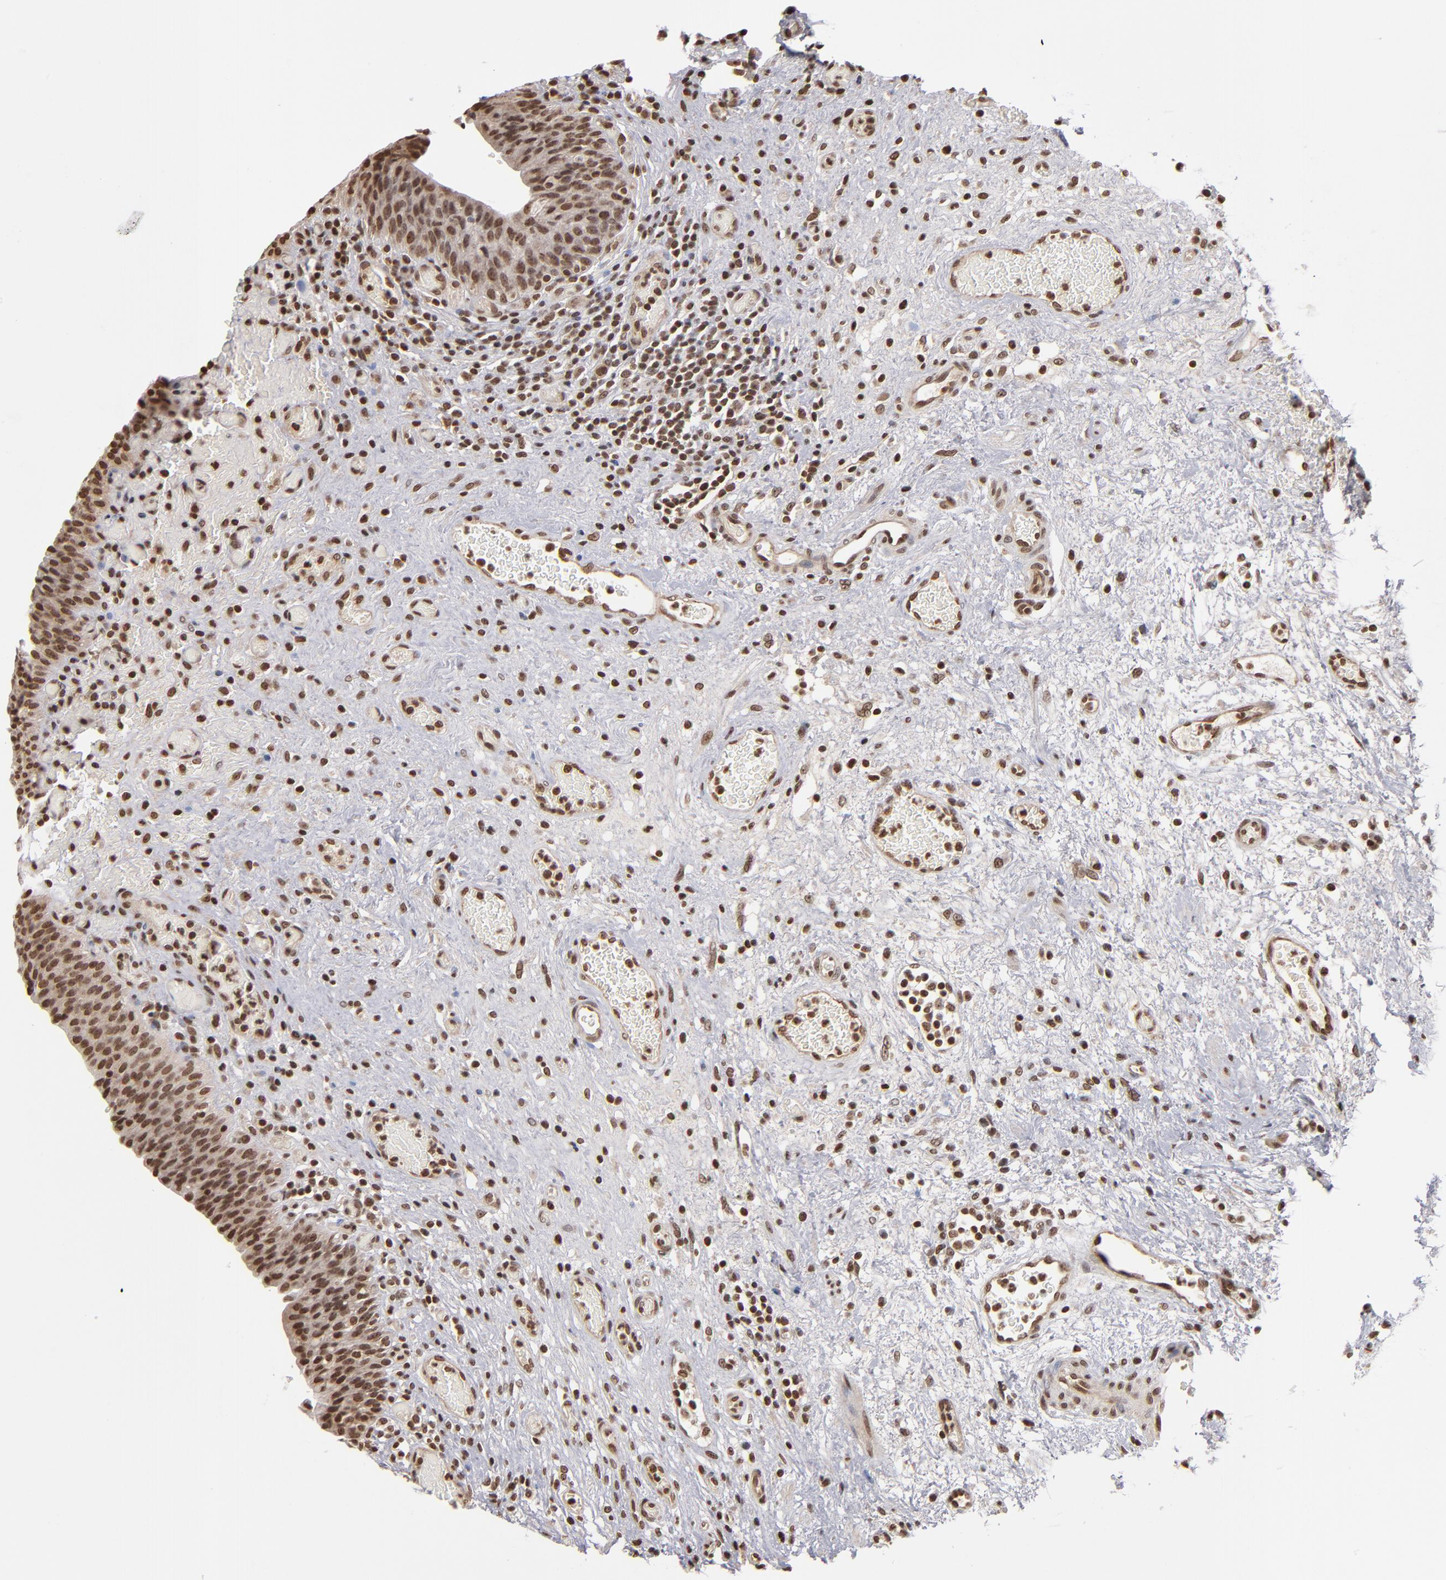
{"staining": {"intensity": "moderate", "quantity": ">75%", "location": "nuclear"}, "tissue": "urinary bladder", "cell_type": "Urothelial cells", "image_type": "normal", "snomed": [{"axis": "morphology", "description": "Normal tissue, NOS"}, {"axis": "morphology", "description": "Urothelial carcinoma, High grade"}, {"axis": "topography", "description": "Urinary bladder"}], "caption": "Immunohistochemistry of unremarkable human urinary bladder demonstrates medium levels of moderate nuclear positivity in about >75% of urothelial cells.", "gene": "ABL2", "patient": {"sex": "male", "age": 51}}